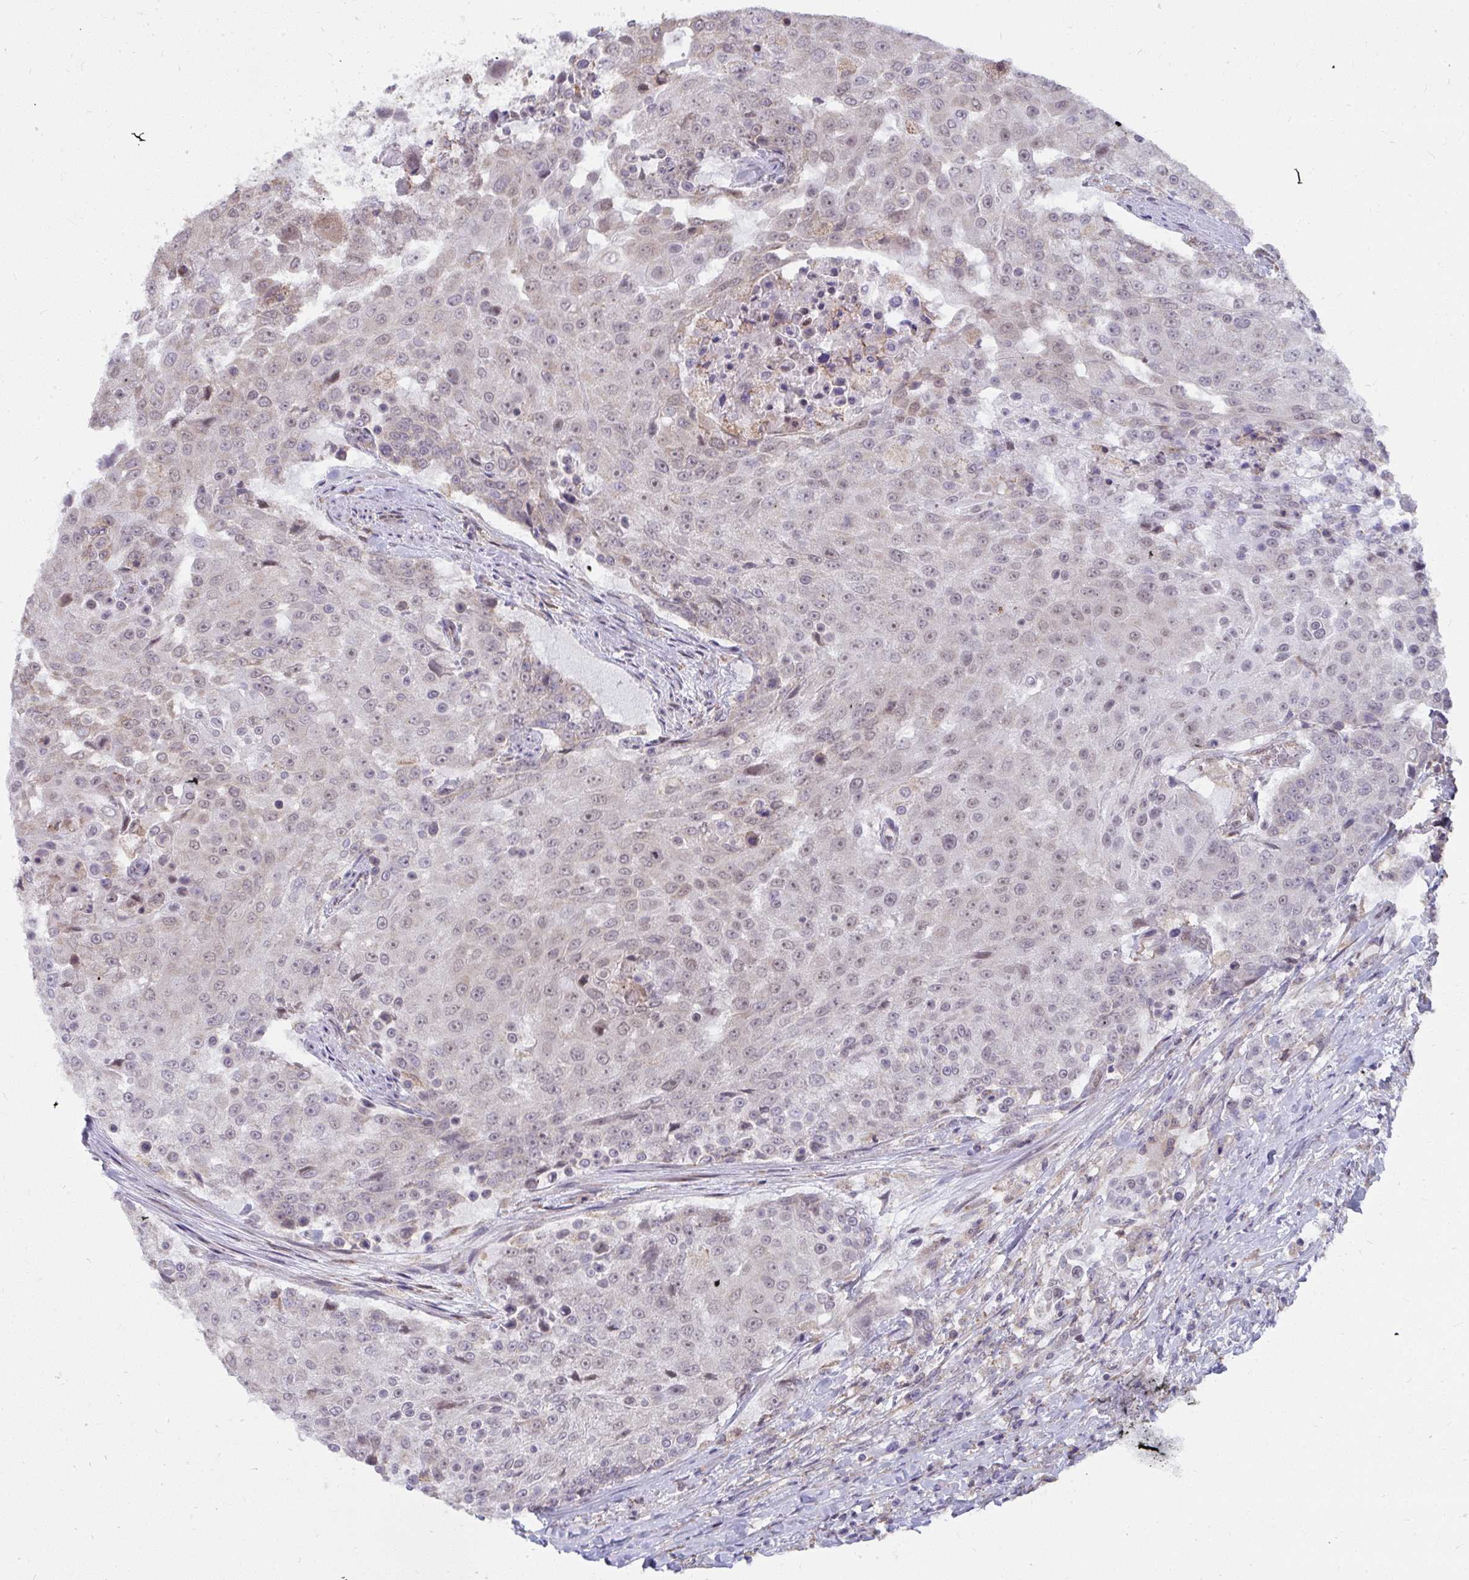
{"staining": {"intensity": "weak", "quantity": "<25%", "location": "nuclear"}, "tissue": "urothelial cancer", "cell_type": "Tumor cells", "image_type": "cancer", "snomed": [{"axis": "morphology", "description": "Urothelial carcinoma, High grade"}, {"axis": "topography", "description": "Urinary bladder"}], "caption": "An immunohistochemistry (IHC) micrograph of high-grade urothelial carcinoma is shown. There is no staining in tumor cells of high-grade urothelial carcinoma.", "gene": "NMNAT1", "patient": {"sex": "female", "age": 63}}